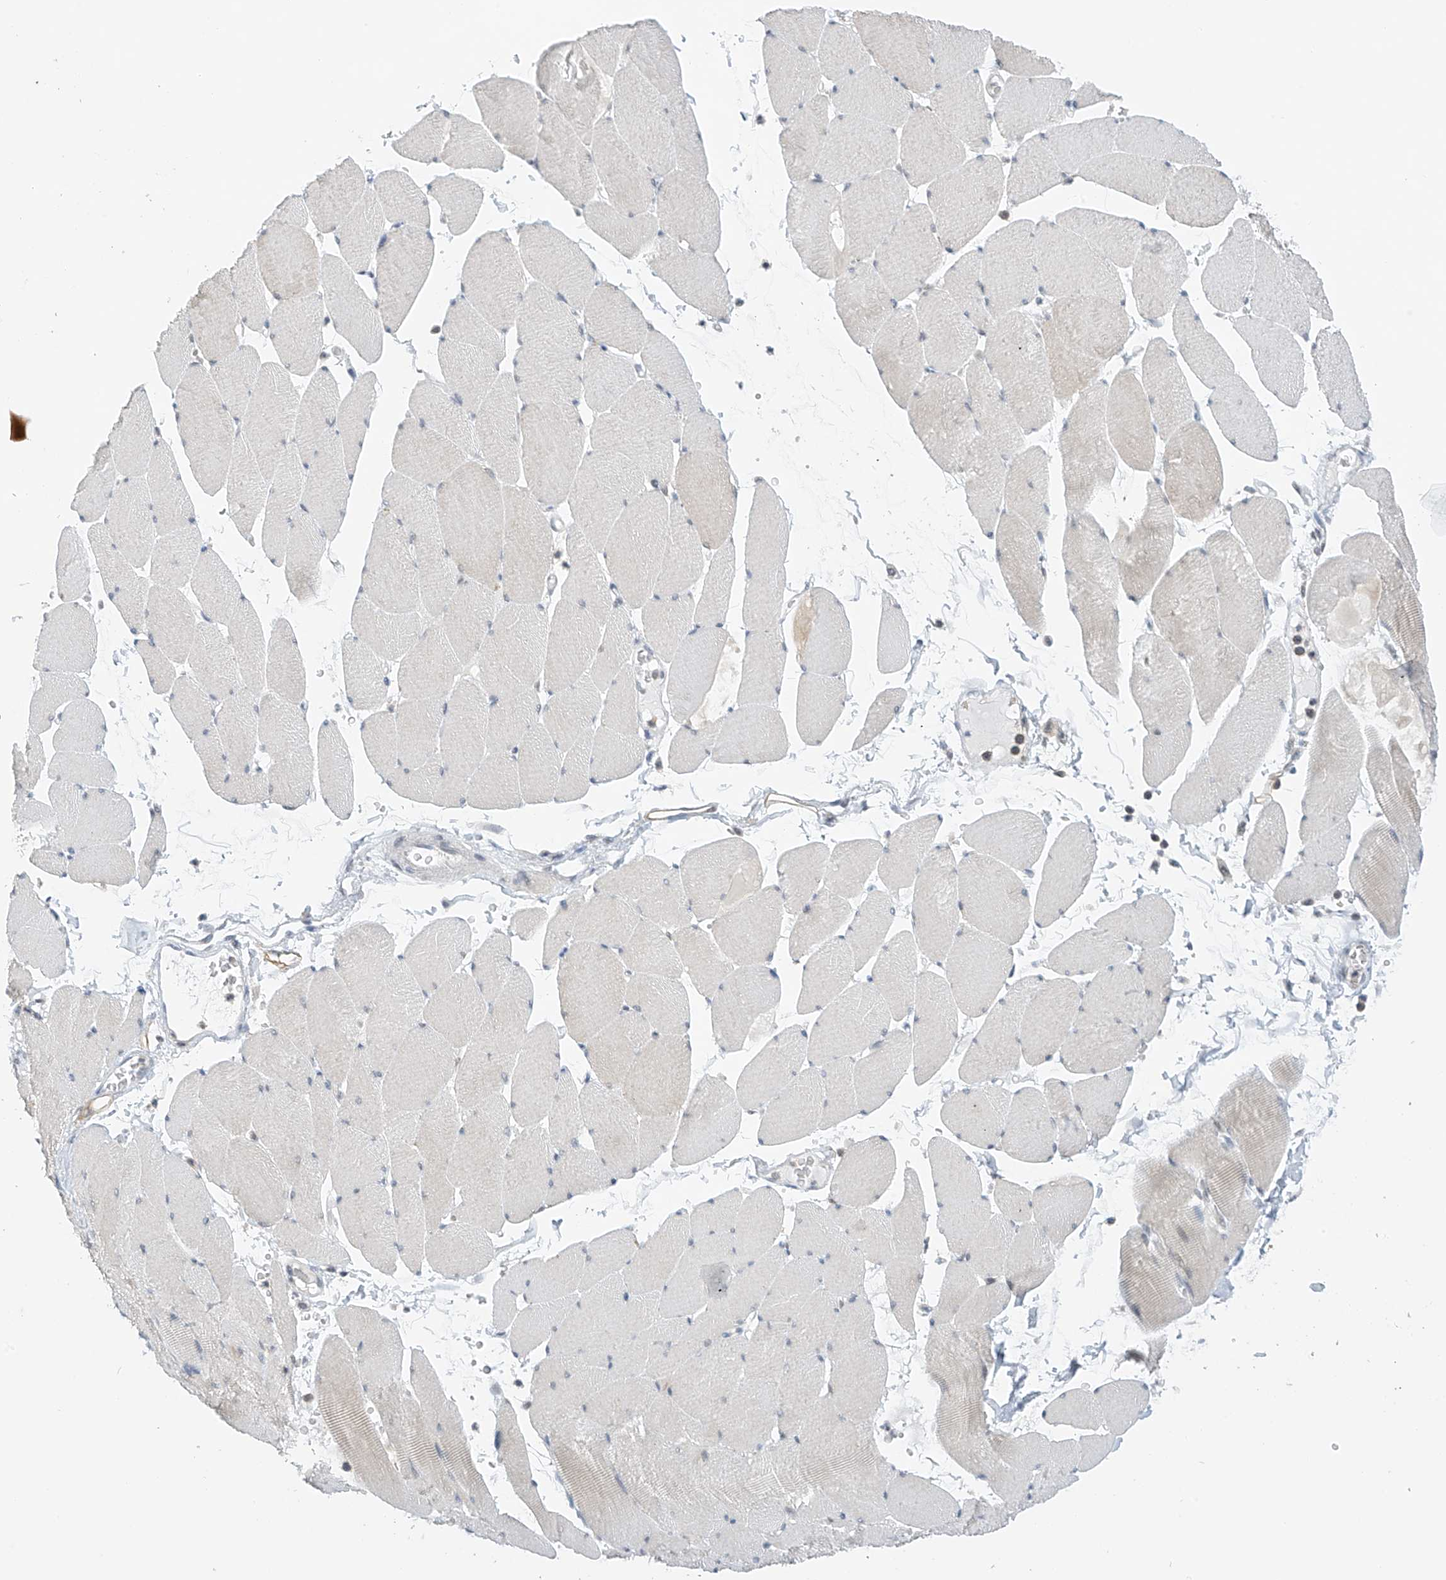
{"staining": {"intensity": "weak", "quantity": "<25%", "location": "cytoplasmic/membranous"}, "tissue": "skeletal muscle", "cell_type": "Myocytes", "image_type": "normal", "snomed": [{"axis": "morphology", "description": "Normal tissue, NOS"}, {"axis": "topography", "description": "Skeletal muscle"}, {"axis": "topography", "description": "Head-Neck"}], "caption": "An IHC histopathology image of normal skeletal muscle is shown. There is no staining in myocytes of skeletal muscle. The staining is performed using DAB brown chromogen with nuclei counter-stained in using hematoxylin.", "gene": "APLF", "patient": {"sex": "male", "age": 66}}